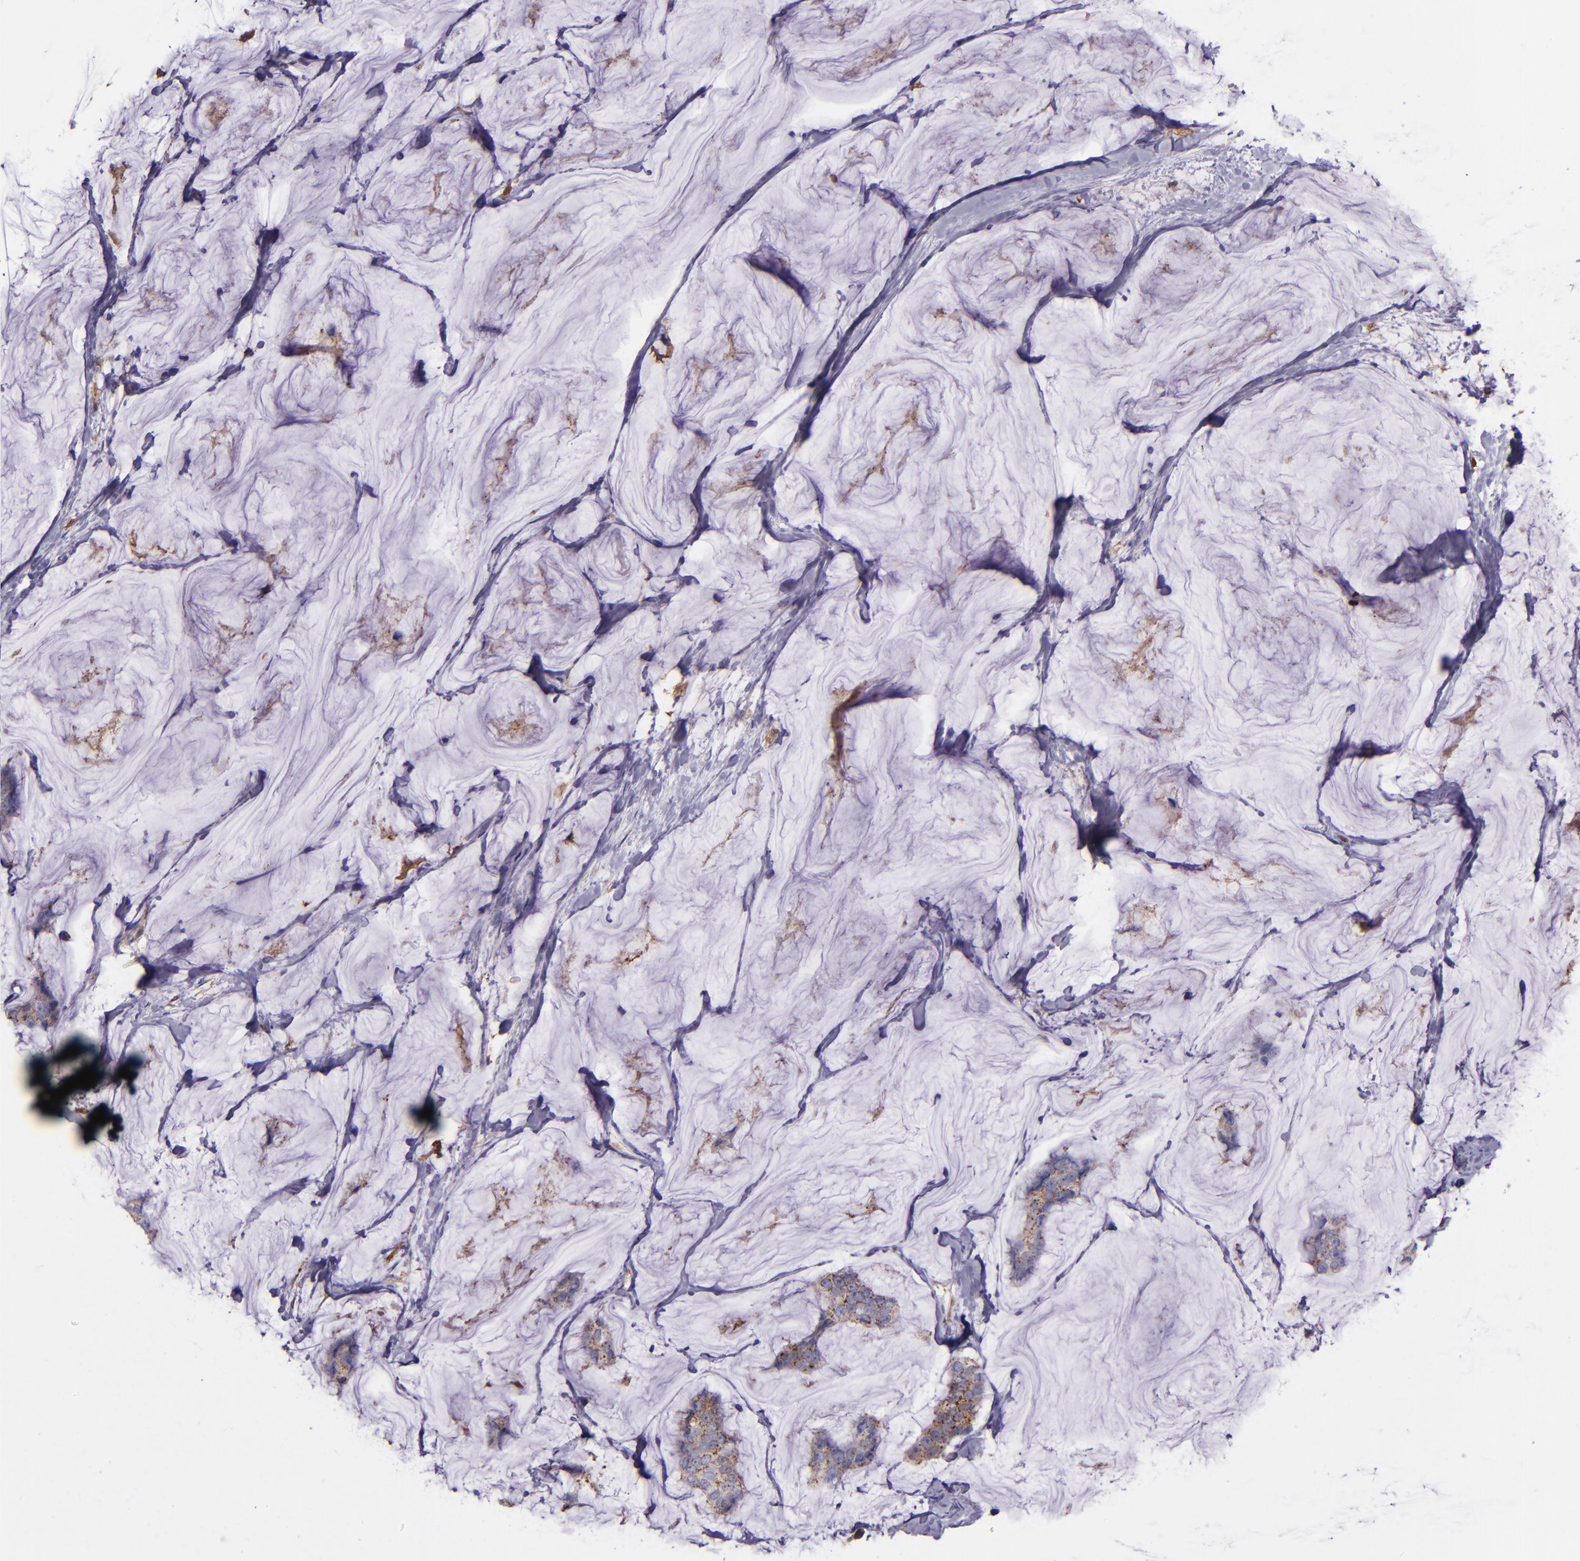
{"staining": {"intensity": "moderate", "quantity": ">75%", "location": "cytoplasmic/membranous"}, "tissue": "breast cancer", "cell_type": "Tumor cells", "image_type": "cancer", "snomed": [{"axis": "morphology", "description": "Normal tissue, NOS"}, {"axis": "morphology", "description": "Duct carcinoma"}, {"axis": "topography", "description": "Breast"}], "caption": "IHC staining of breast cancer (infiltrating ductal carcinoma), which exhibits medium levels of moderate cytoplasmic/membranous expression in about >75% of tumor cells indicating moderate cytoplasmic/membranous protein expression. The staining was performed using DAB (3,3'-diaminobenzidine) (brown) for protein detection and nuclei were counterstained in hematoxylin (blue).", "gene": "WASHC1", "patient": {"sex": "female", "age": 50}}